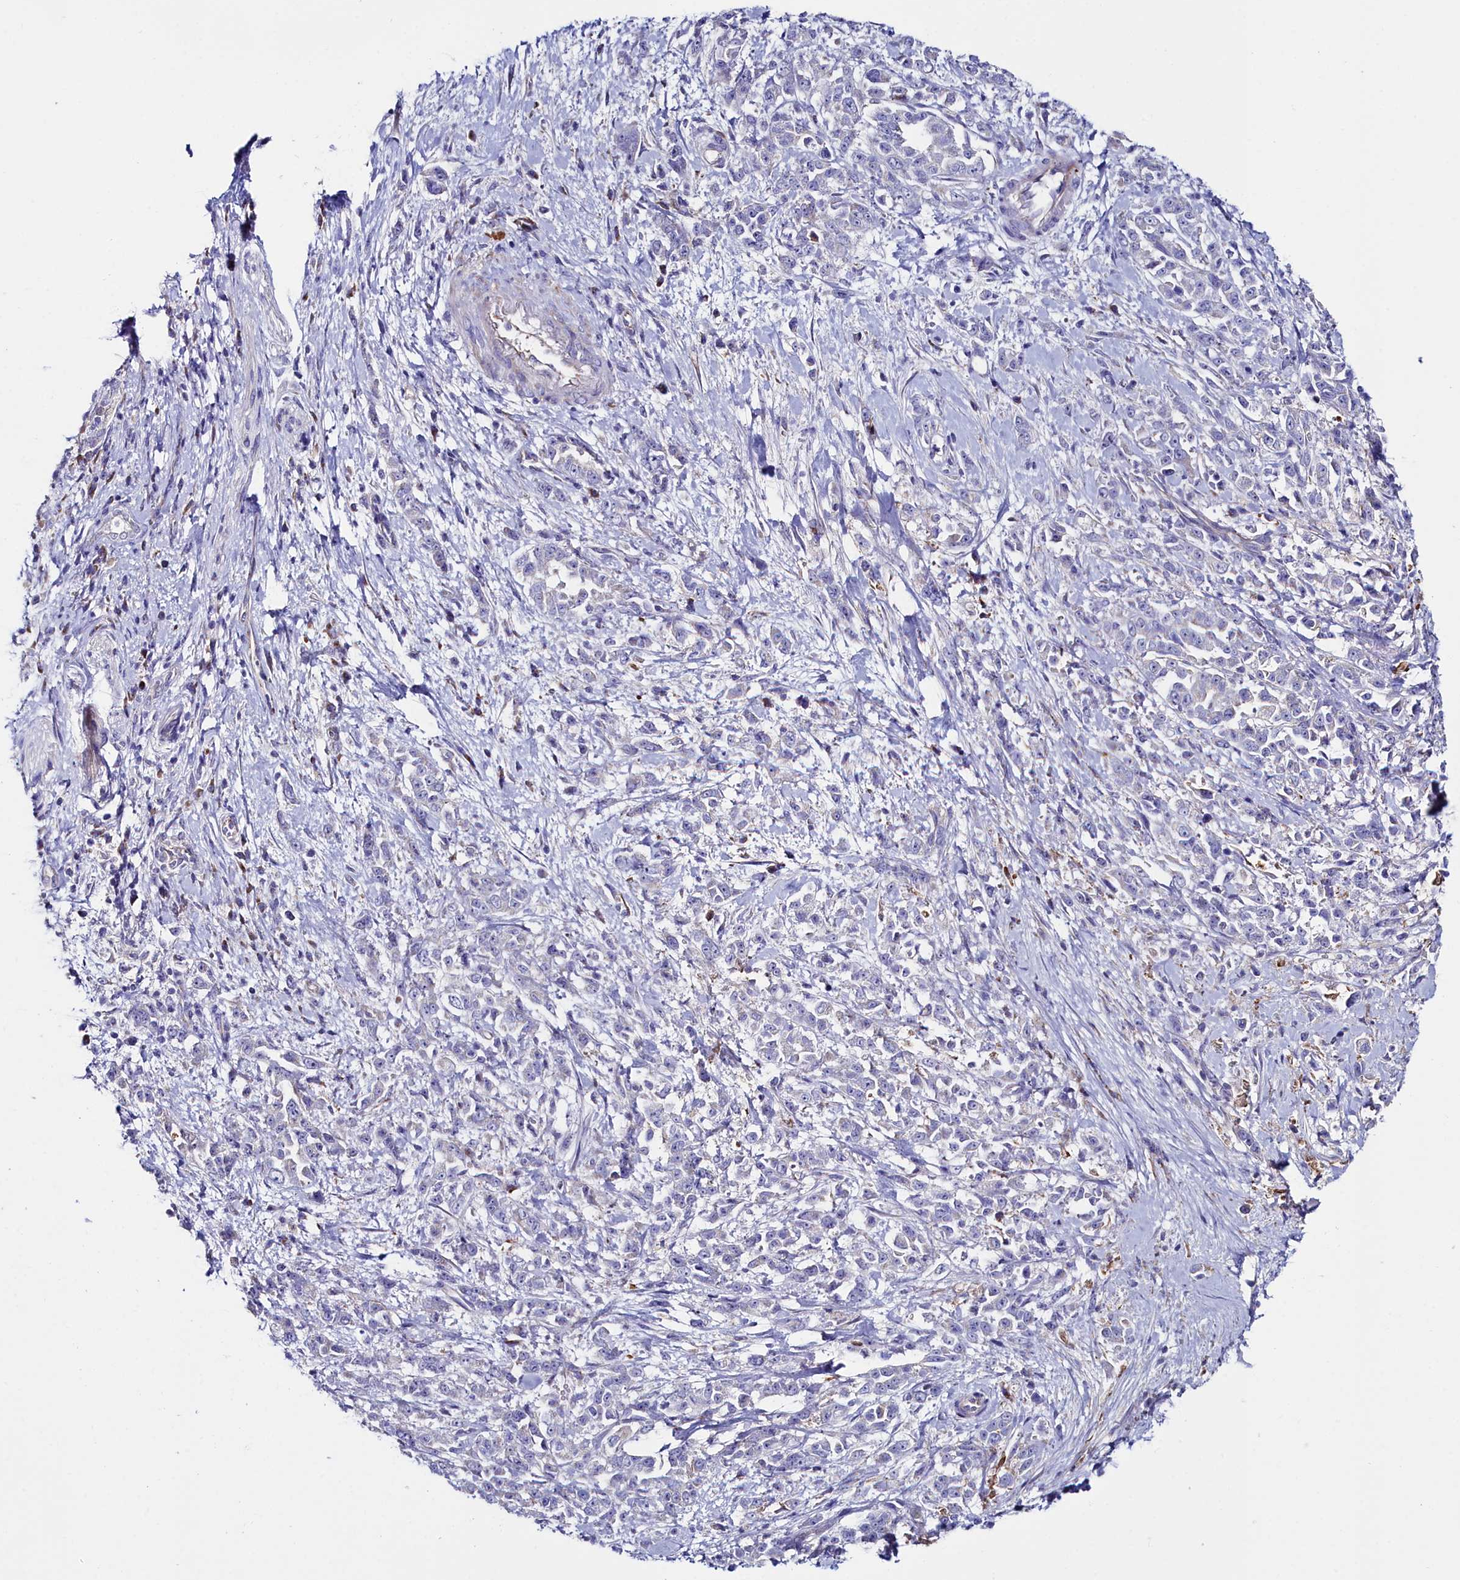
{"staining": {"intensity": "negative", "quantity": "none", "location": "none"}, "tissue": "pancreatic cancer", "cell_type": "Tumor cells", "image_type": "cancer", "snomed": [{"axis": "morphology", "description": "Normal tissue, NOS"}, {"axis": "morphology", "description": "Adenocarcinoma, NOS"}, {"axis": "topography", "description": "Pancreas"}], "caption": "Photomicrograph shows no protein positivity in tumor cells of pancreatic adenocarcinoma tissue.", "gene": "SLC49A3", "patient": {"sex": "female", "age": 64}}